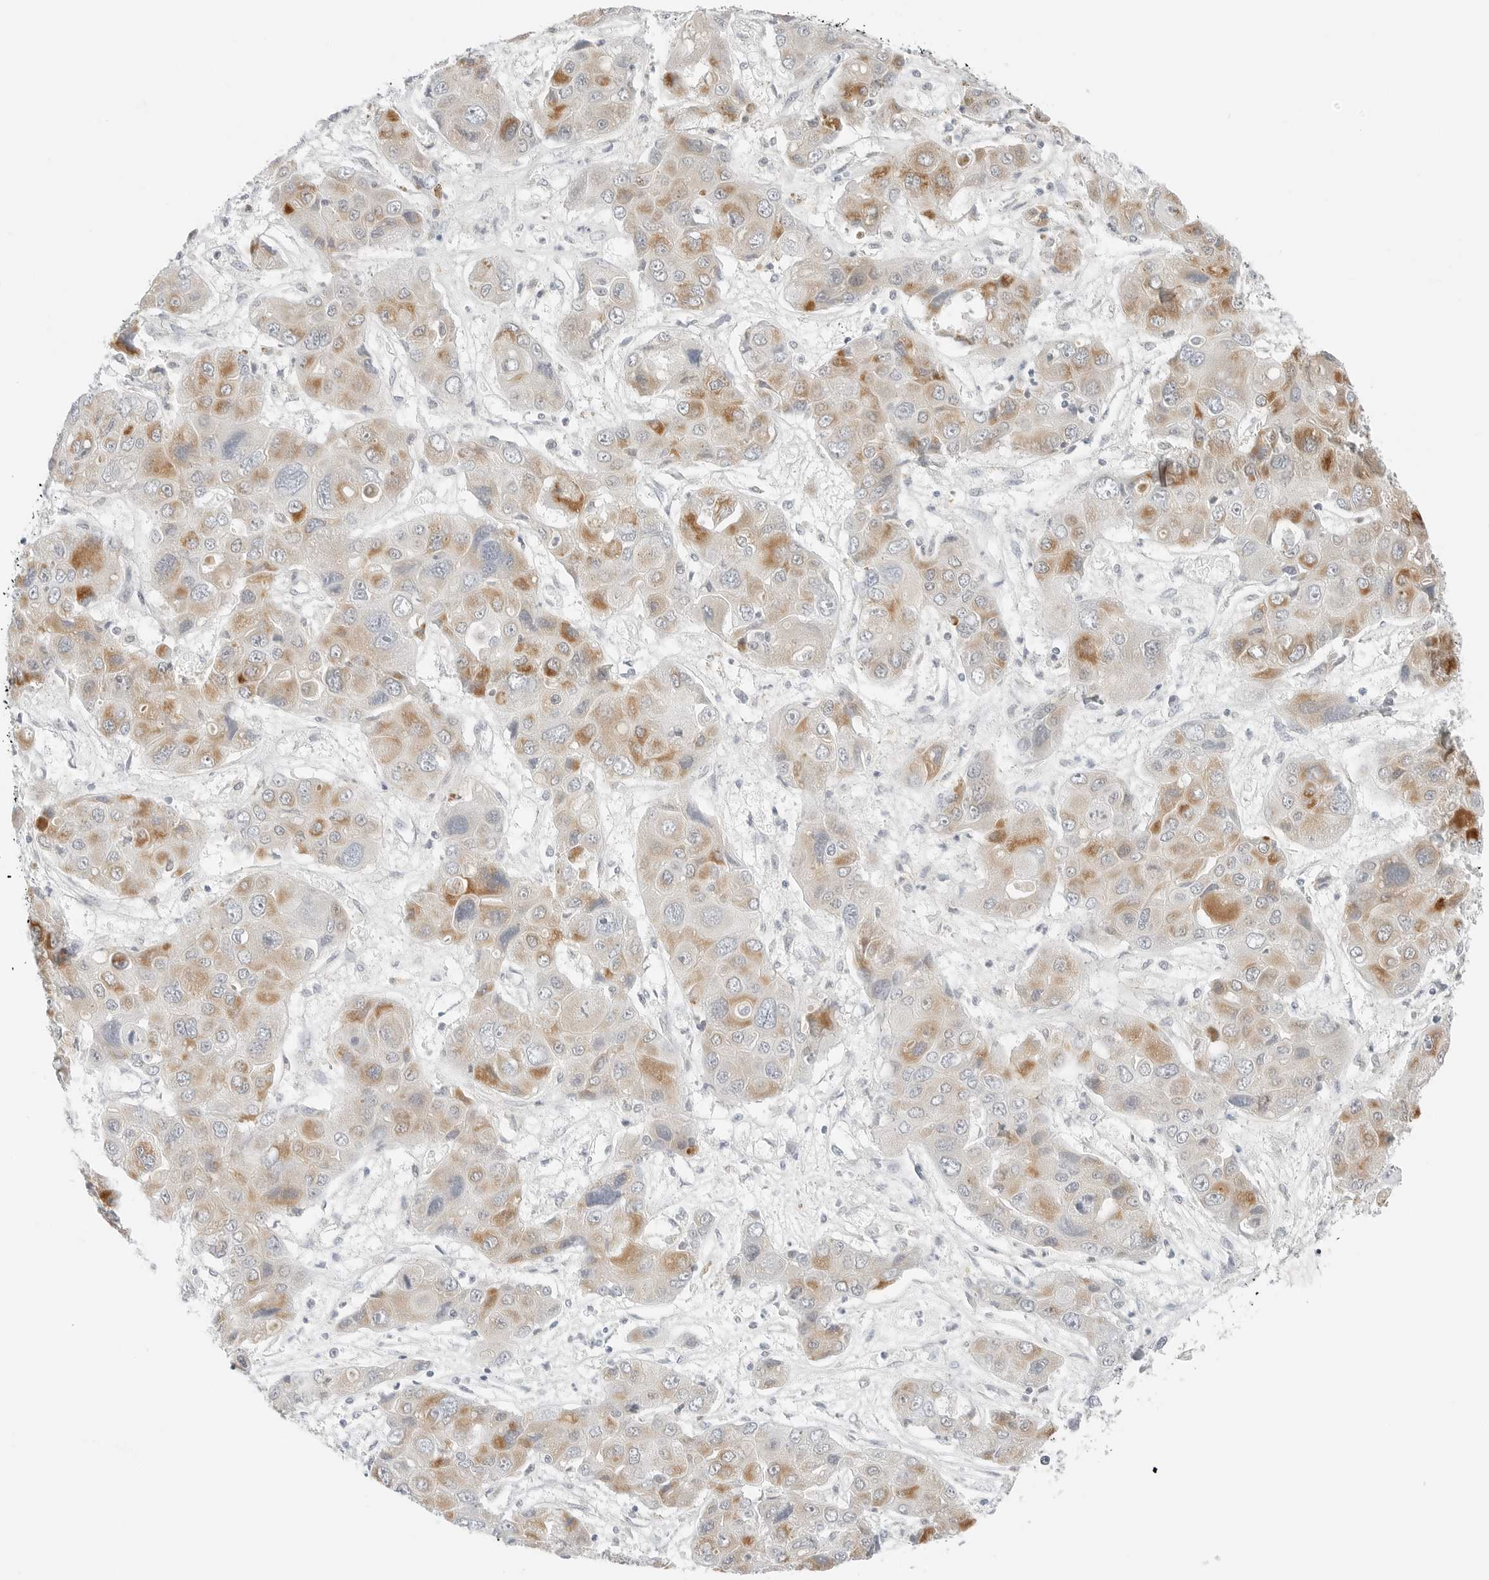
{"staining": {"intensity": "moderate", "quantity": "25%-75%", "location": "cytoplasmic/membranous"}, "tissue": "liver cancer", "cell_type": "Tumor cells", "image_type": "cancer", "snomed": [{"axis": "morphology", "description": "Cholangiocarcinoma"}, {"axis": "topography", "description": "Liver"}], "caption": "Protein expression analysis of liver cancer (cholangiocarcinoma) displays moderate cytoplasmic/membranous positivity in about 25%-75% of tumor cells.", "gene": "IQCC", "patient": {"sex": "male", "age": 67}}